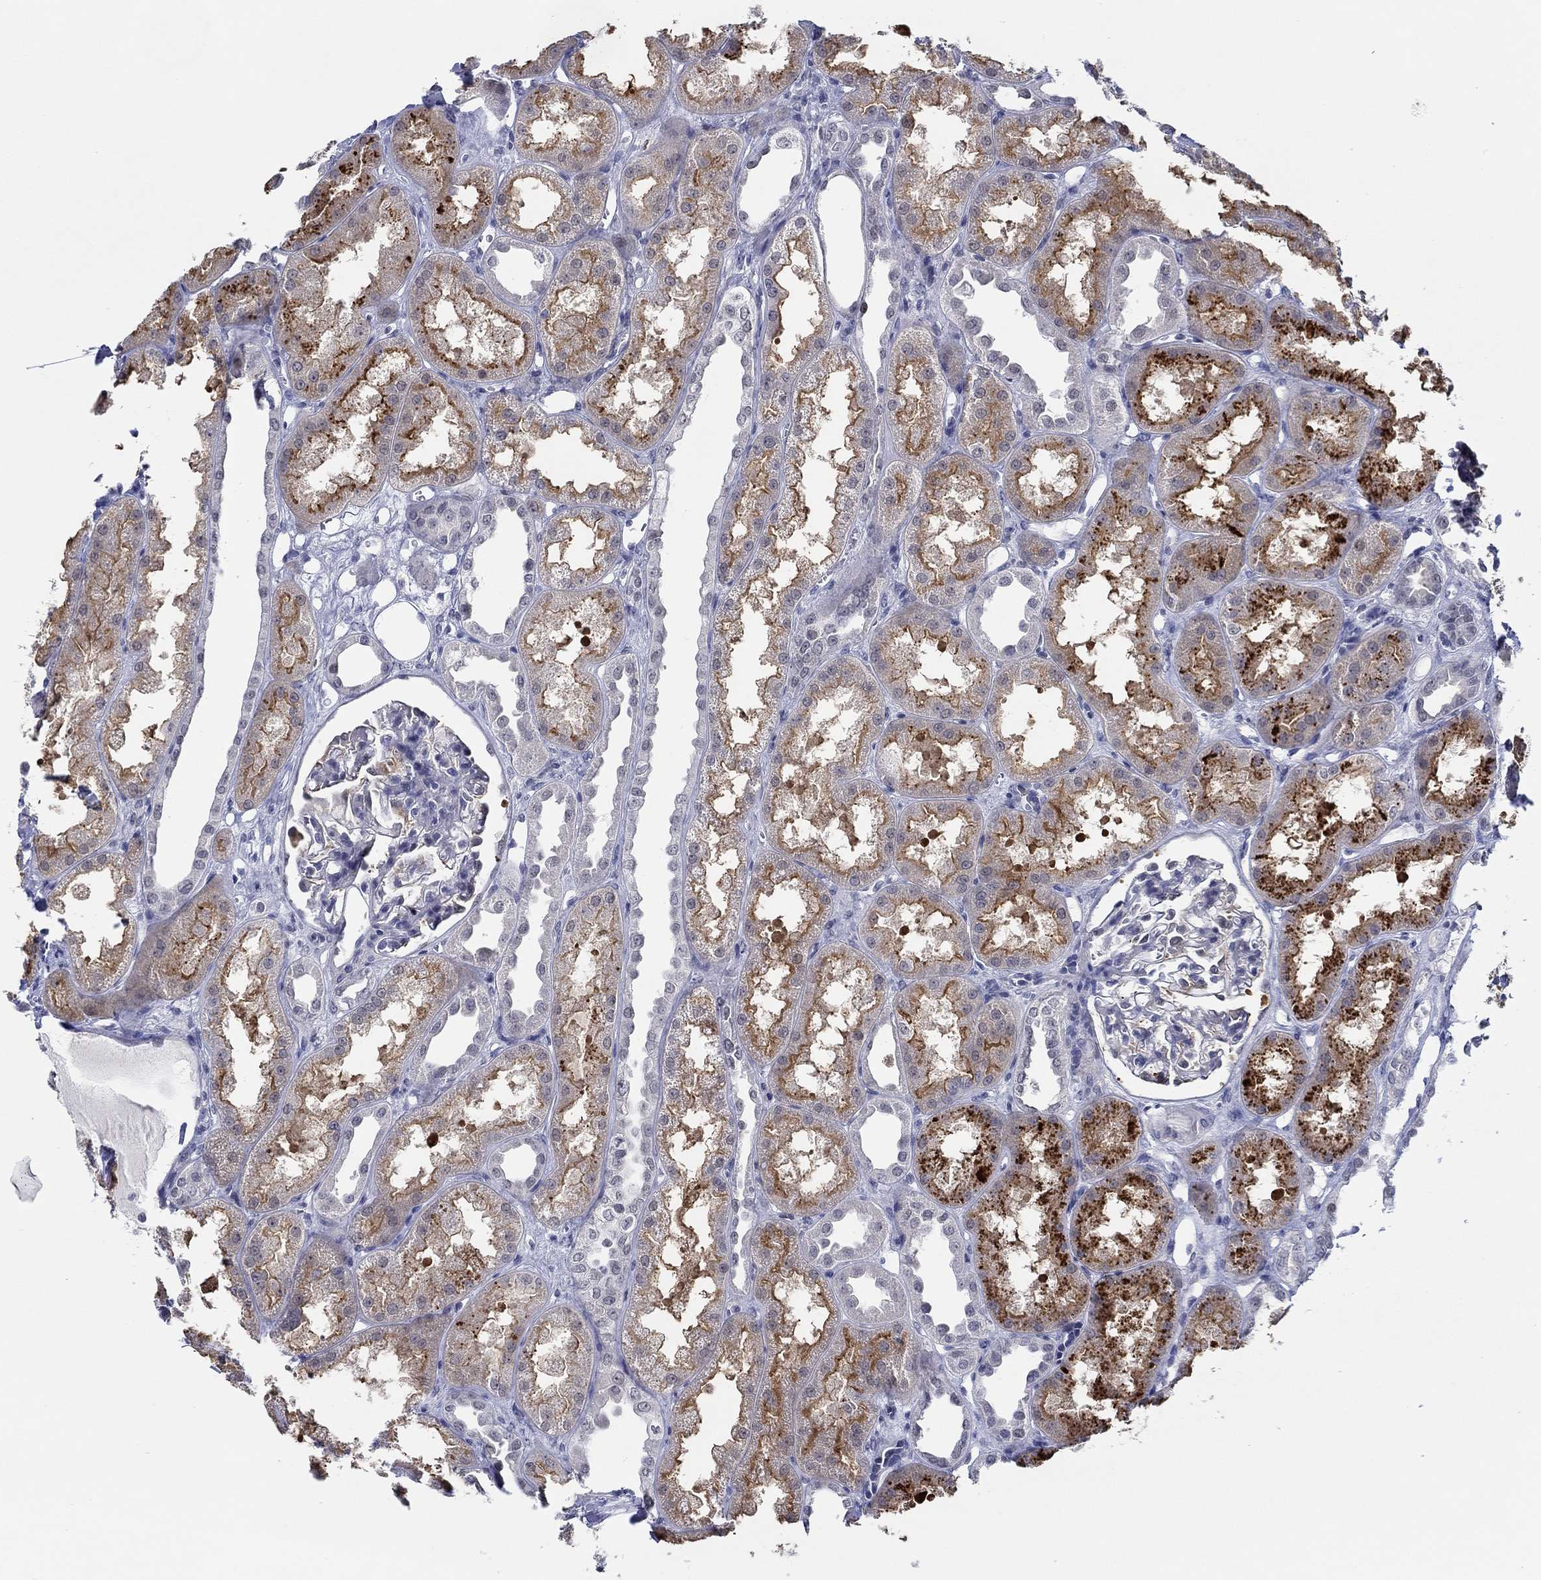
{"staining": {"intensity": "negative", "quantity": "none", "location": "none"}, "tissue": "kidney", "cell_type": "Cells in glomeruli", "image_type": "normal", "snomed": [{"axis": "morphology", "description": "Normal tissue, NOS"}, {"axis": "topography", "description": "Kidney"}], "caption": "Immunohistochemistry histopathology image of unremarkable kidney: kidney stained with DAB demonstrates no significant protein positivity in cells in glomeruli. Nuclei are stained in blue.", "gene": "SLC34A1", "patient": {"sex": "male", "age": 61}}